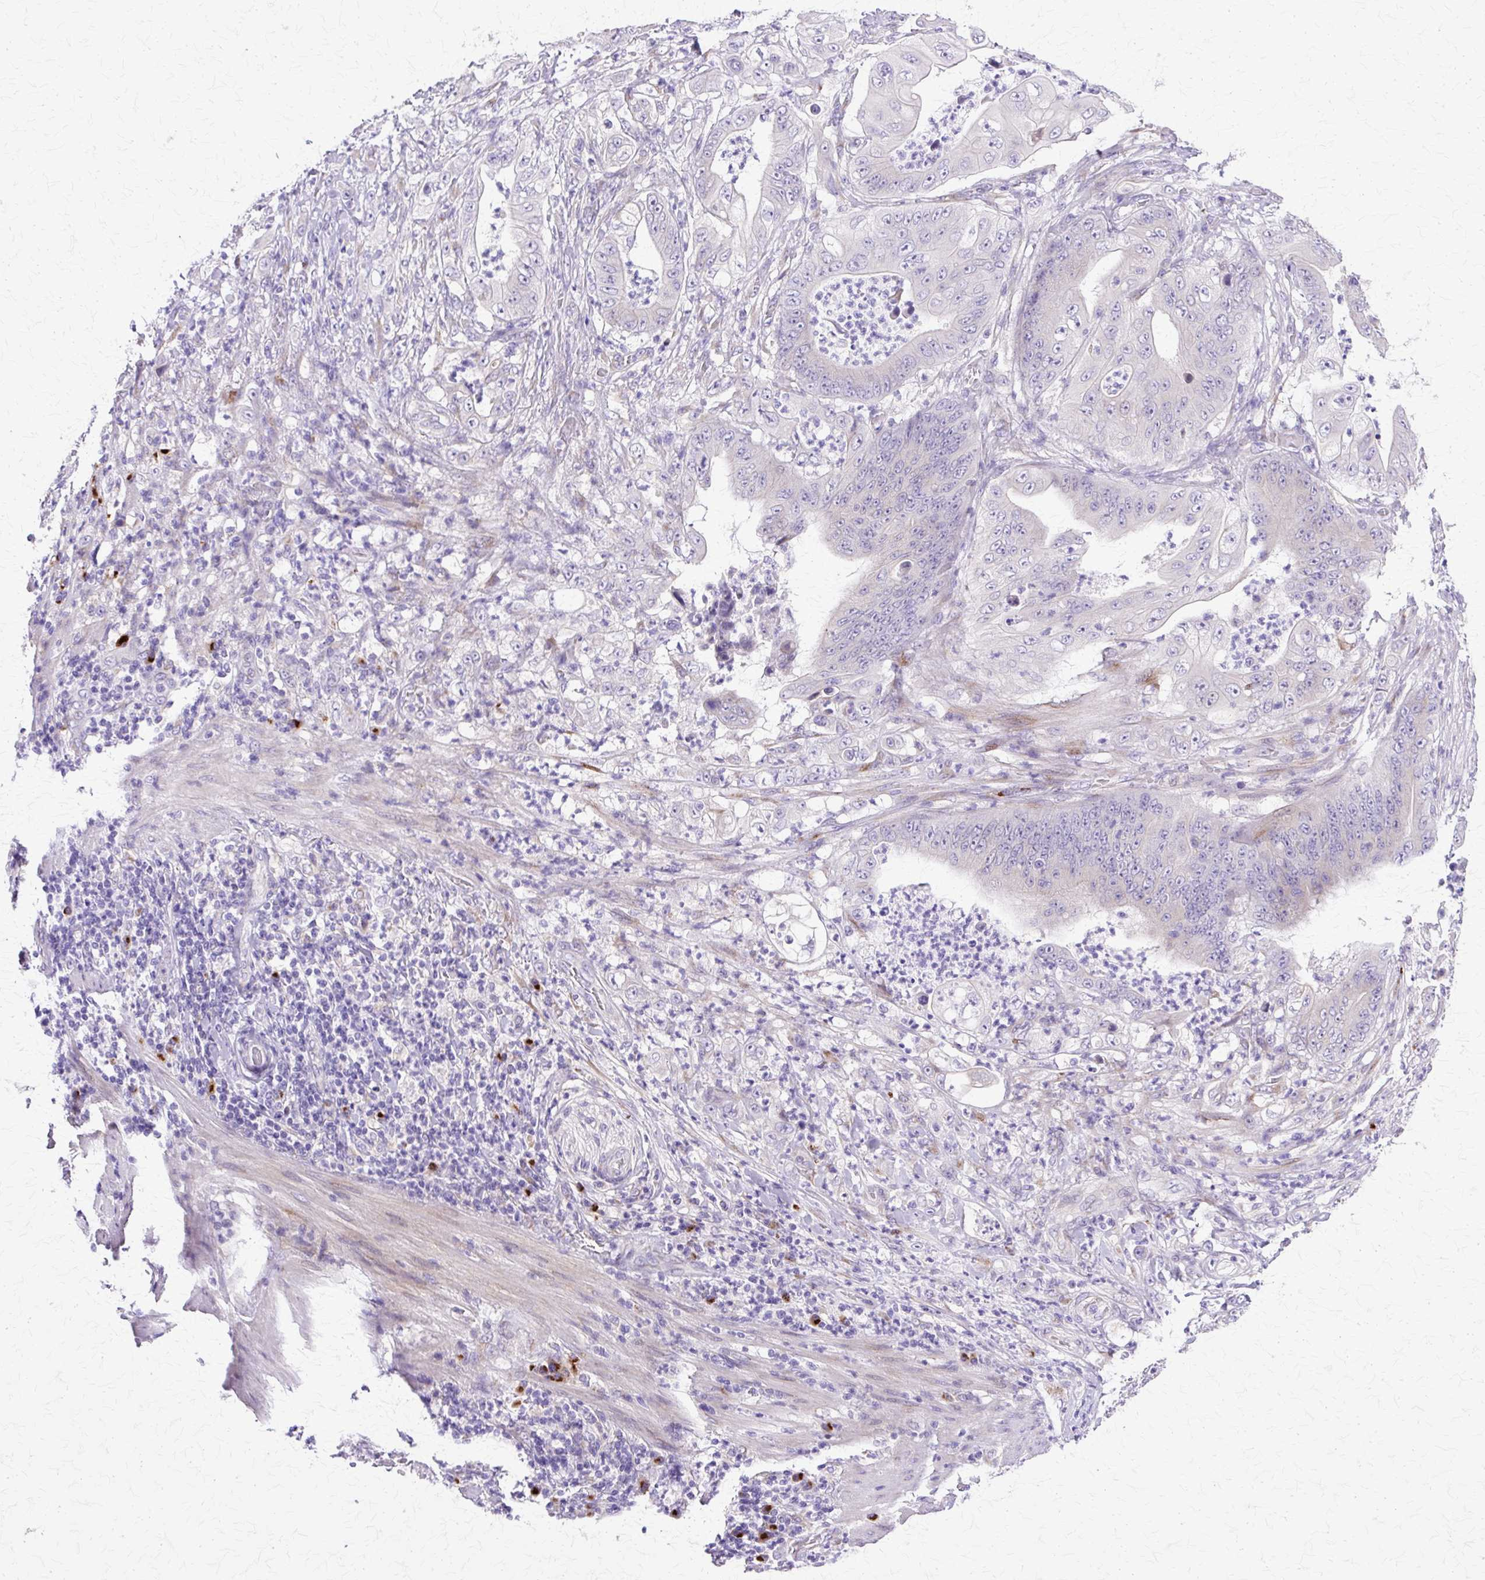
{"staining": {"intensity": "negative", "quantity": "none", "location": "none"}, "tissue": "stomach cancer", "cell_type": "Tumor cells", "image_type": "cancer", "snomed": [{"axis": "morphology", "description": "Adenocarcinoma, NOS"}, {"axis": "topography", "description": "Stomach"}], "caption": "This is an IHC photomicrograph of human stomach cancer. There is no positivity in tumor cells.", "gene": "TBC1D3G", "patient": {"sex": "female", "age": 73}}